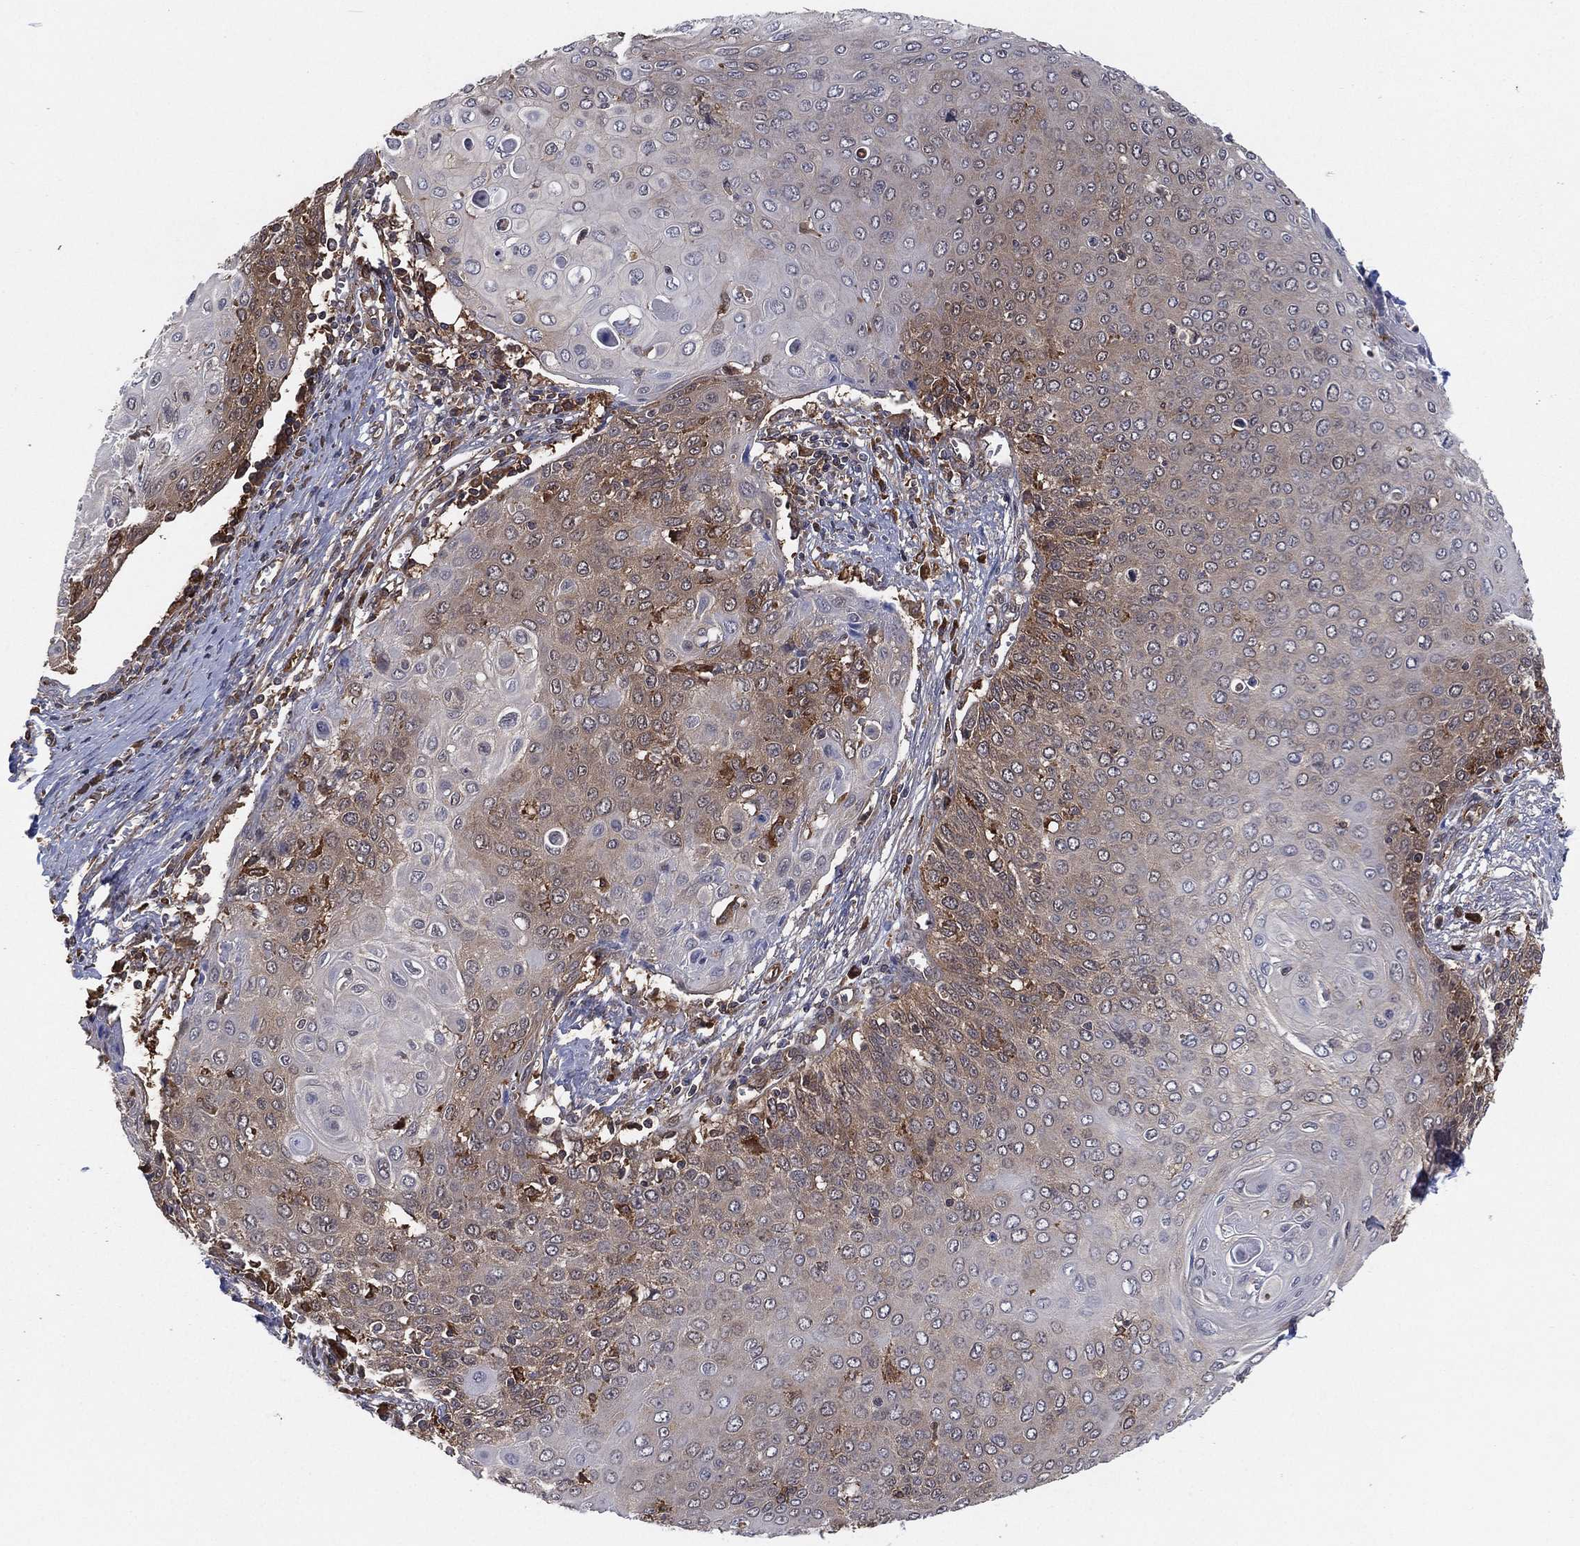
{"staining": {"intensity": "moderate", "quantity": "<25%", "location": "cytoplasmic/membranous"}, "tissue": "cervical cancer", "cell_type": "Tumor cells", "image_type": "cancer", "snomed": [{"axis": "morphology", "description": "Squamous cell carcinoma, NOS"}, {"axis": "topography", "description": "Cervix"}], "caption": "Approximately <25% of tumor cells in cervical squamous cell carcinoma display moderate cytoplasmic/membranous protein expression as visualized by brown immunohistochemical staining.", "gene": "PSMG4", "patient": {"sex": "female", "age": 39}}